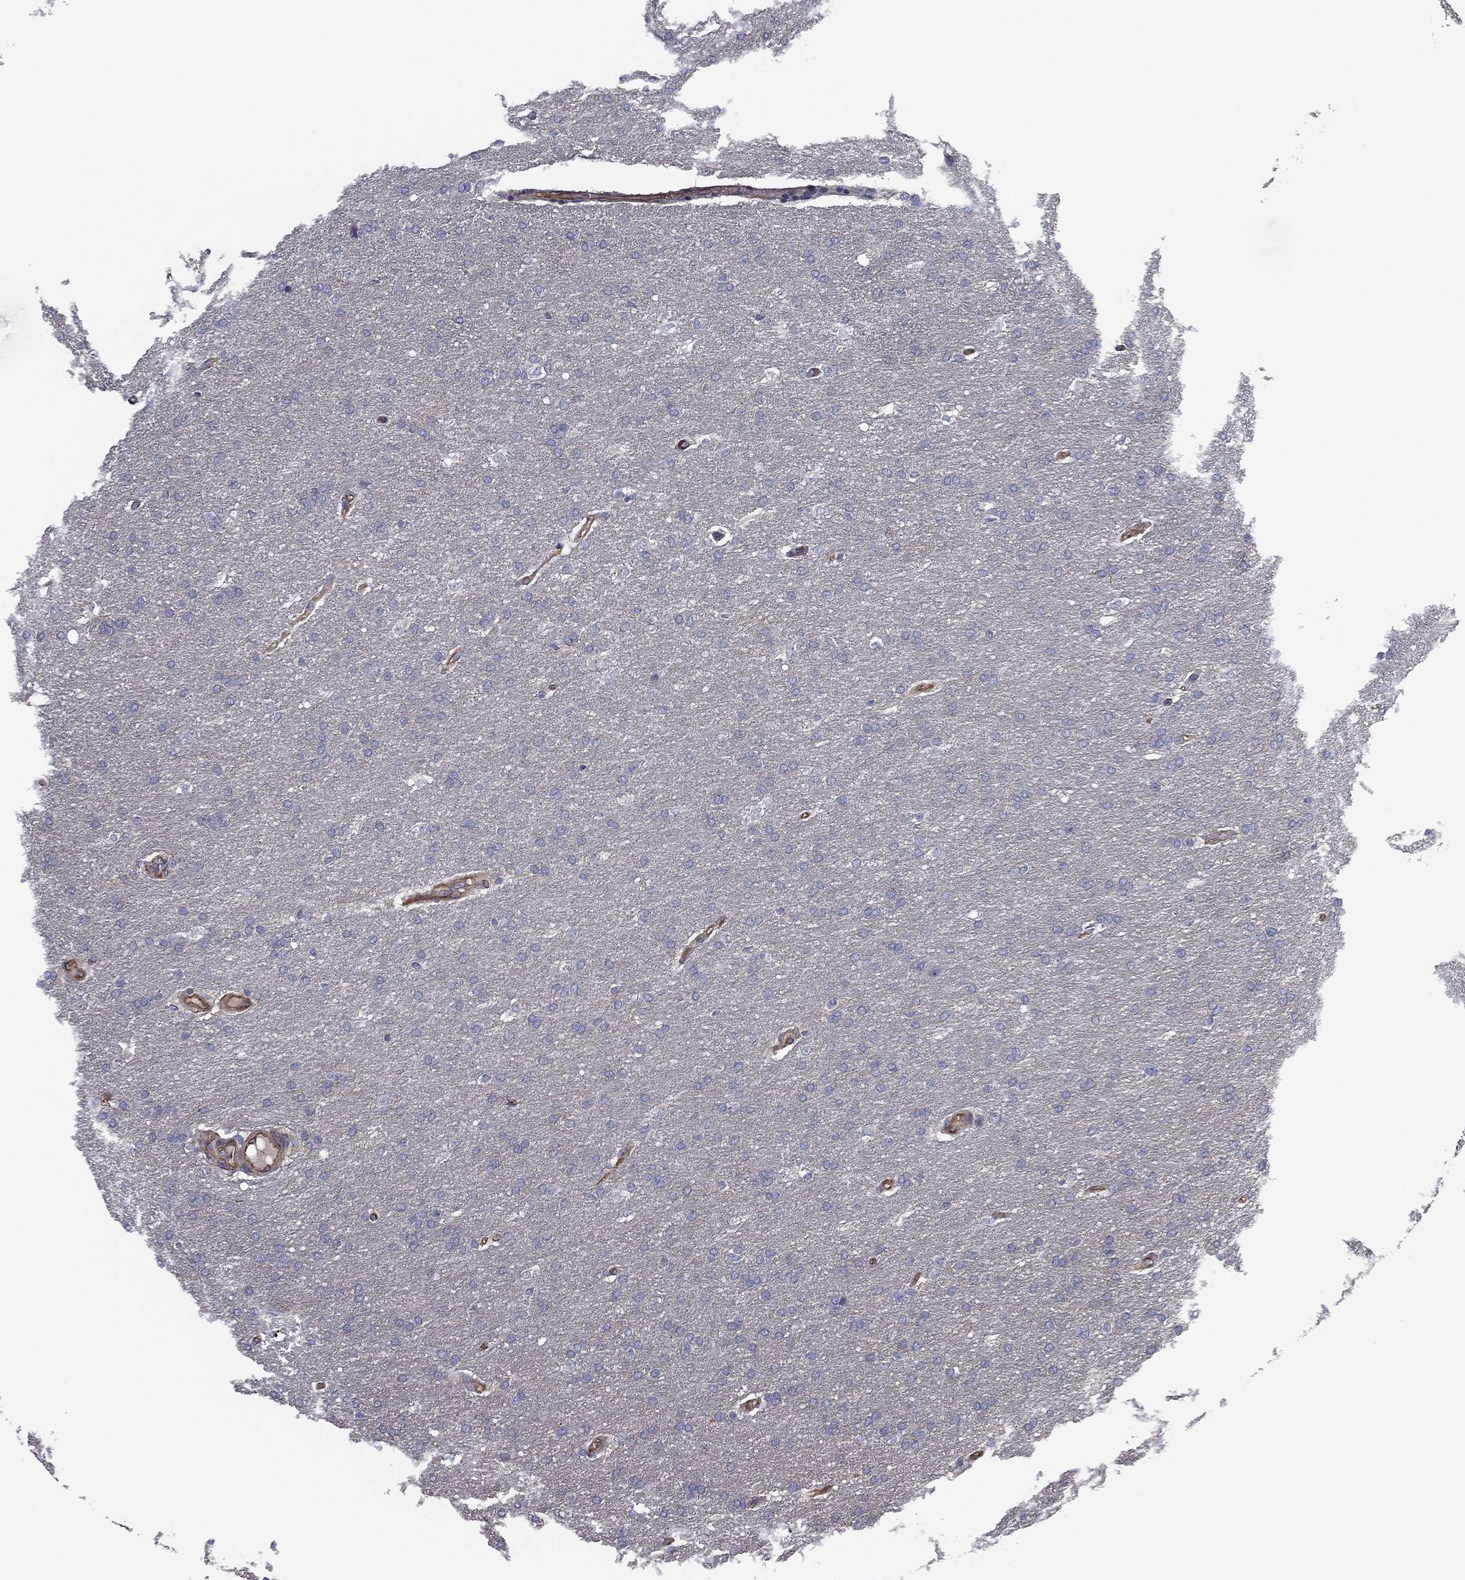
{"staining": {"intensity": "negative", "quantity": "none", "location": "none"}, "tissue": "glioma", "cell_type": "Tumor cells", "image_type": "cancer", "snomed": [{"axis": "morphology", "description": "Glioma, malignant, Low grade"}, {"axis": "topography", "description": "Brain"}], "caption": "DAB immunohistochemical staining of human glioma shows no significant positivity in tumor cells.", "gene": "SCUBE1", "patient": {"sex": "female", "age": 37}}